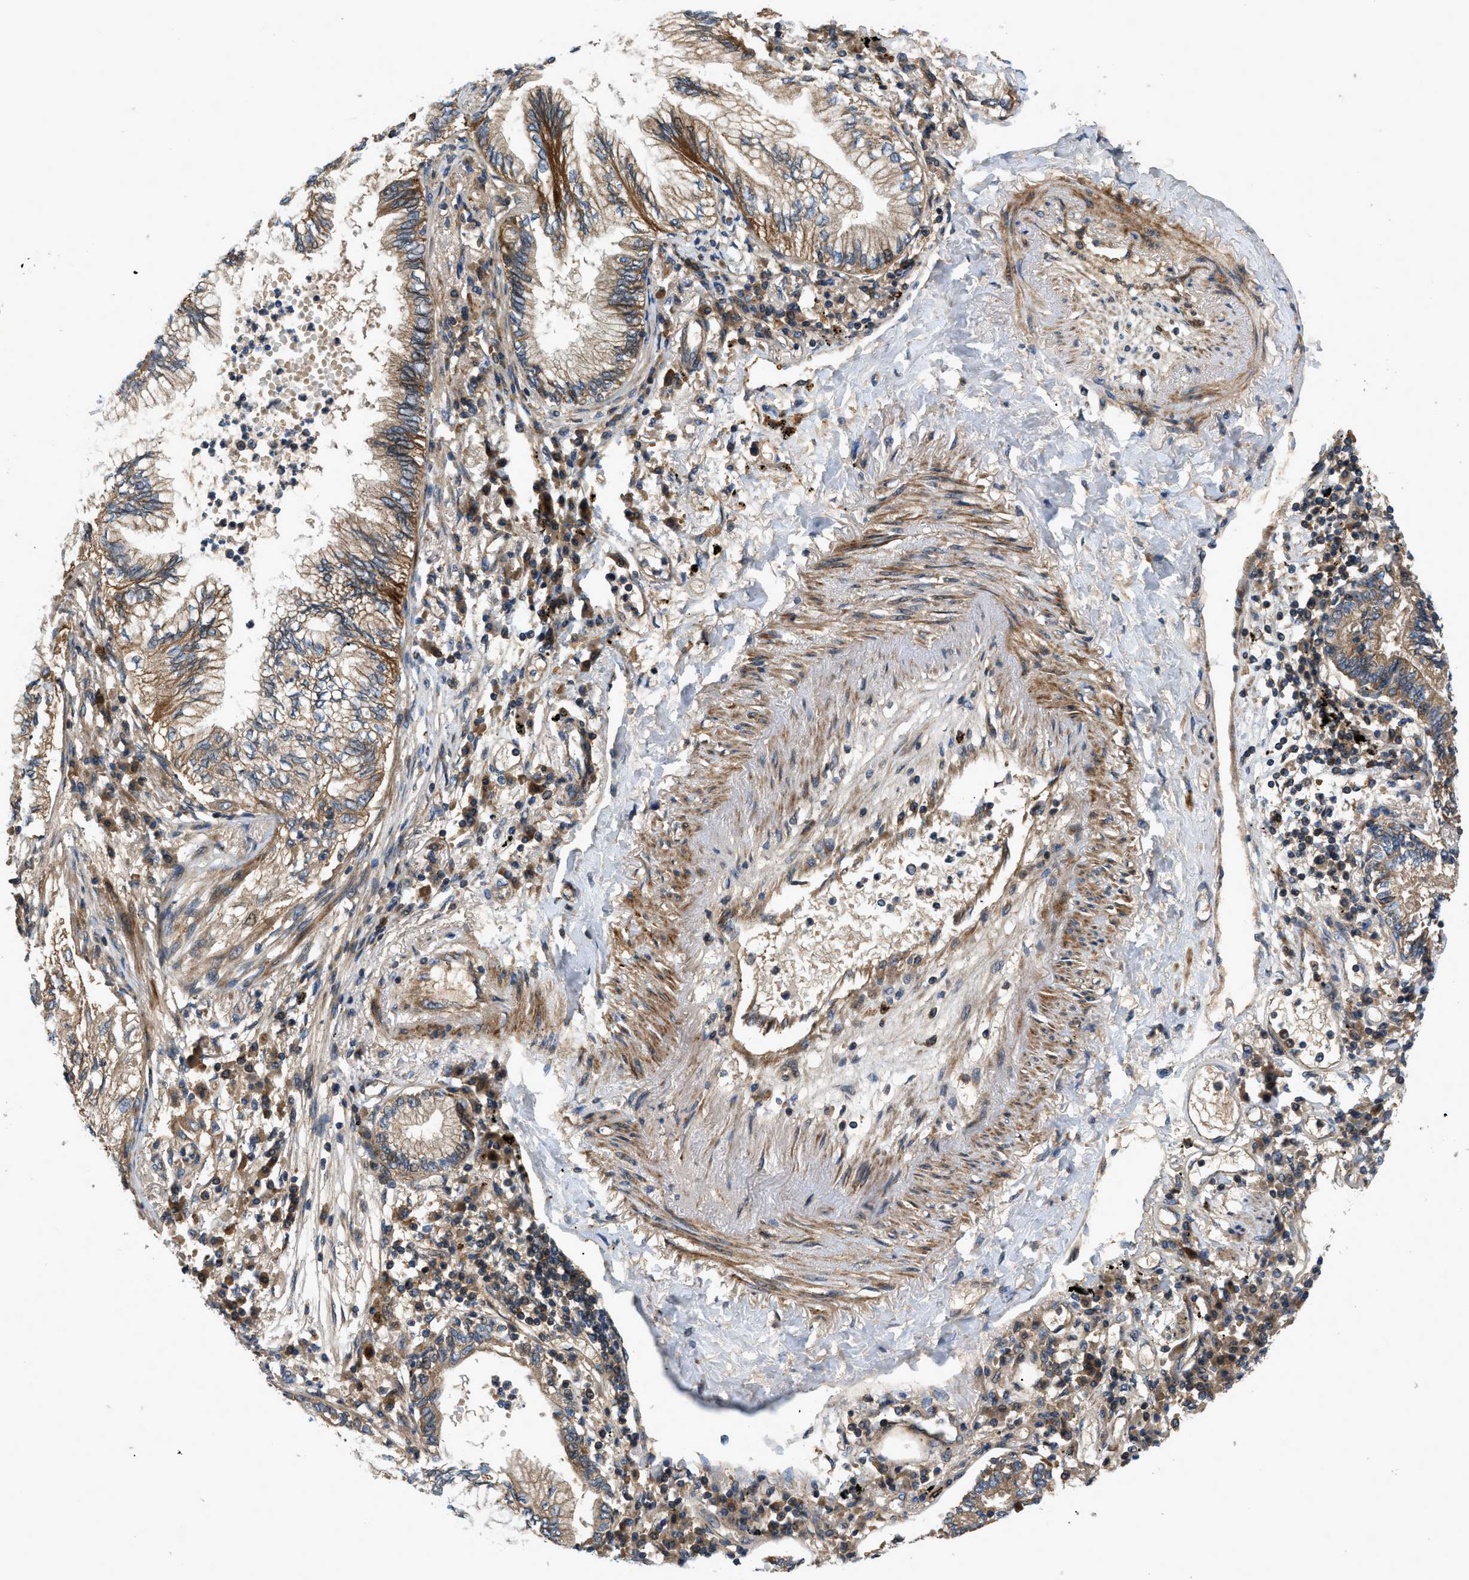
{"staining": {"intensity": "moderate", "quantity": ">75%", "location": "cytoplasmic/membranous"}, "tissue": "lung cancer", "cell_type": "Tumor cells", "image_type": "cancer", "snomed": [{"axis": "morphology", "description": "Normal tissue, NOS"}, {"axis": "morphology", "description": "Adenocarcinoma, NOS"}, {"axis": "topography", "description": "Bronchus"}, {"axis": "topography", "description": "Lung"}], "caption": "Protein expression analysis of human lung cancer reveals moderate cytoplasmic/membranous staining in about >75% of tumor cells. (DAB = brown stain, brightfield microscopy at high magnification).", "gene": "CNNM3", "patient": {"sex": "female", "age": 70}}